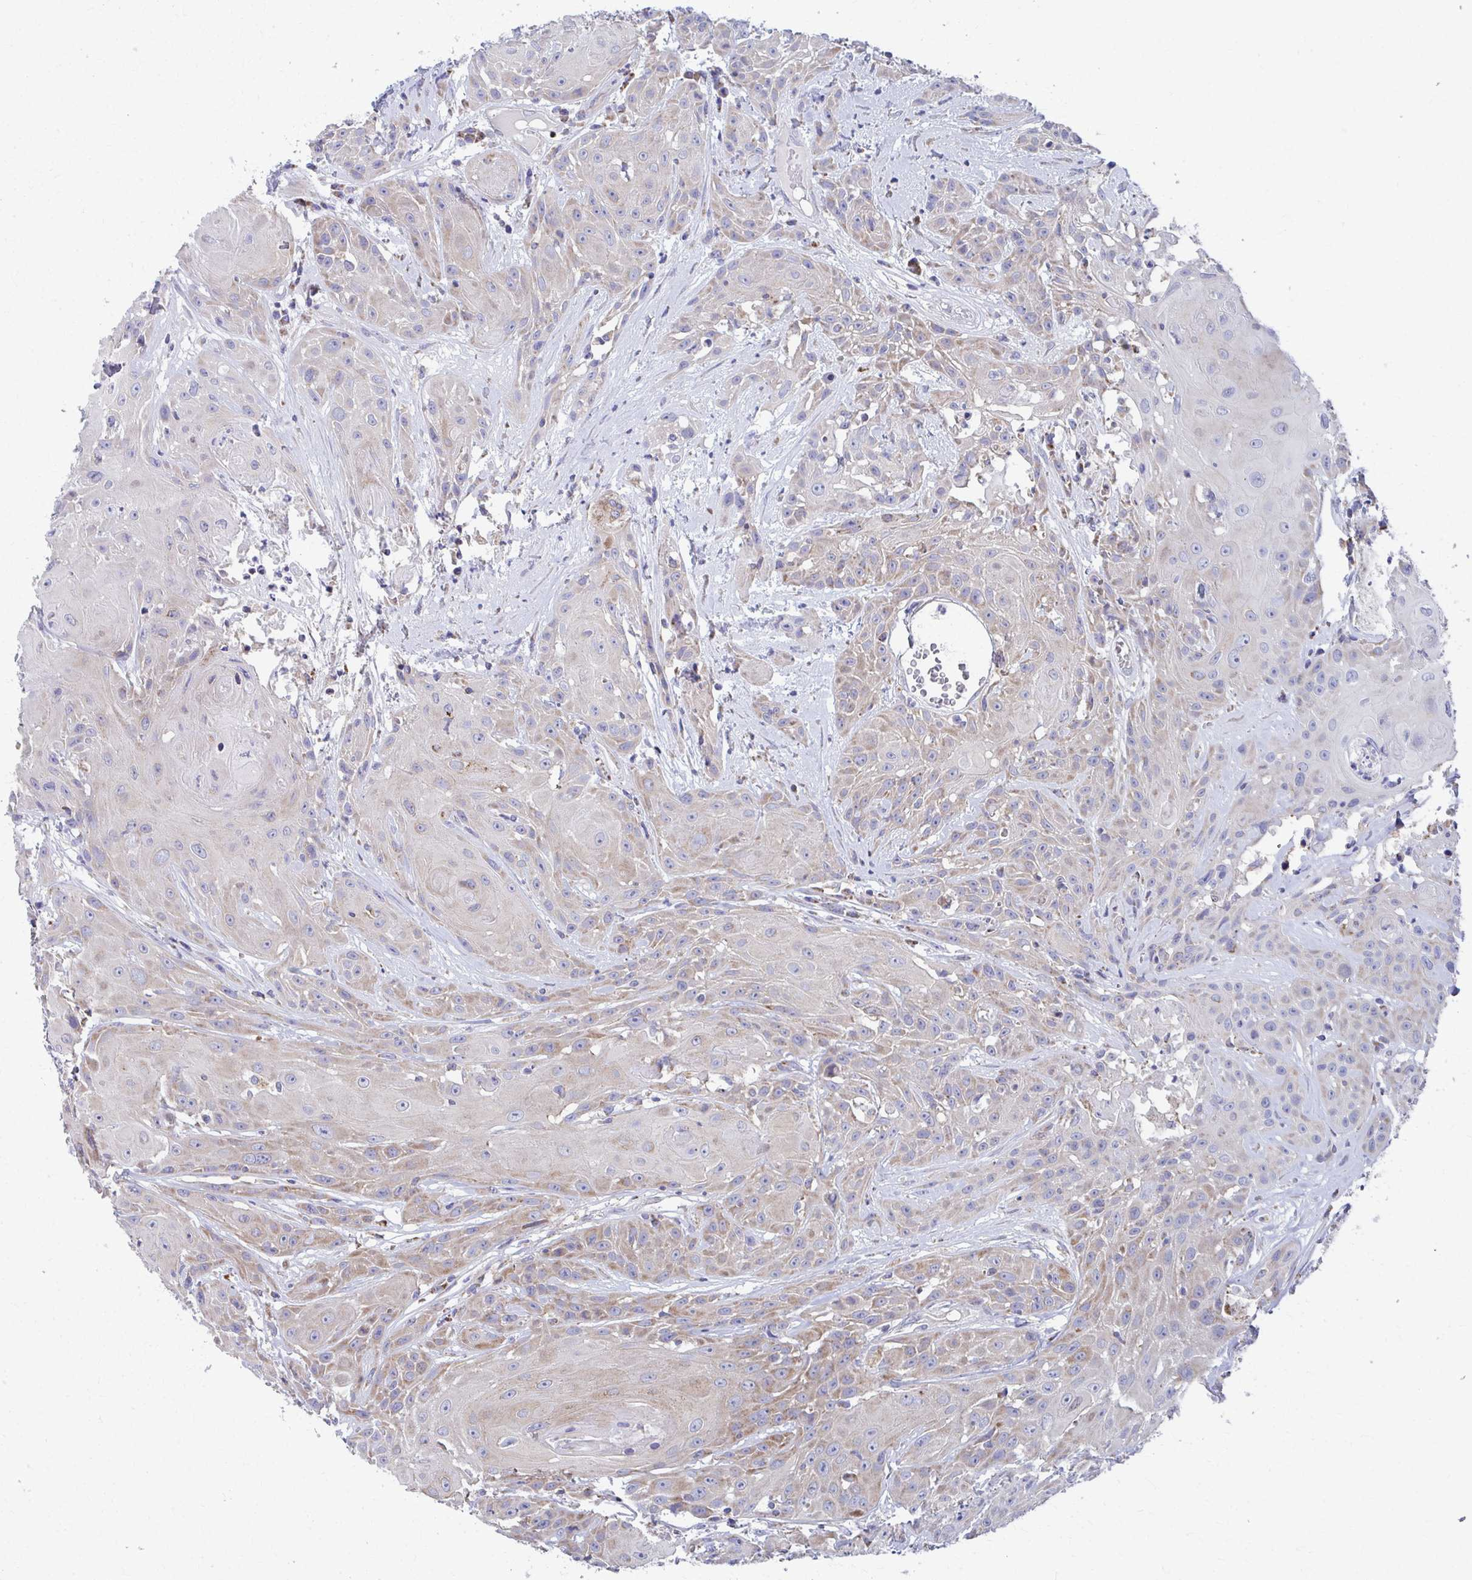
{"staining": {"intensity": "weak", "quantity": "25%-75%", "location": "cytoplasmic/membranous"}, "tissue": "head and neck cancer", "cell_type": "Tumor cells", "image_type": "cancer", "snomed": [{"axis": "morphology", "description": "Squamous cell carcinoma, NOS"}, {"axis": "topography", "description": "Skin"}, {"axis": "topography", "description": "Head-Neck"}], "caption": "This photomicrograph shows IHC staining of head and neck squamous cell carcinoma, with low weak cytoplasmic/membranous staining in approximately 25%-75% of tumor cells.", "gene": "RCC1L", "patient": {"sex": "male", "age": 80}}